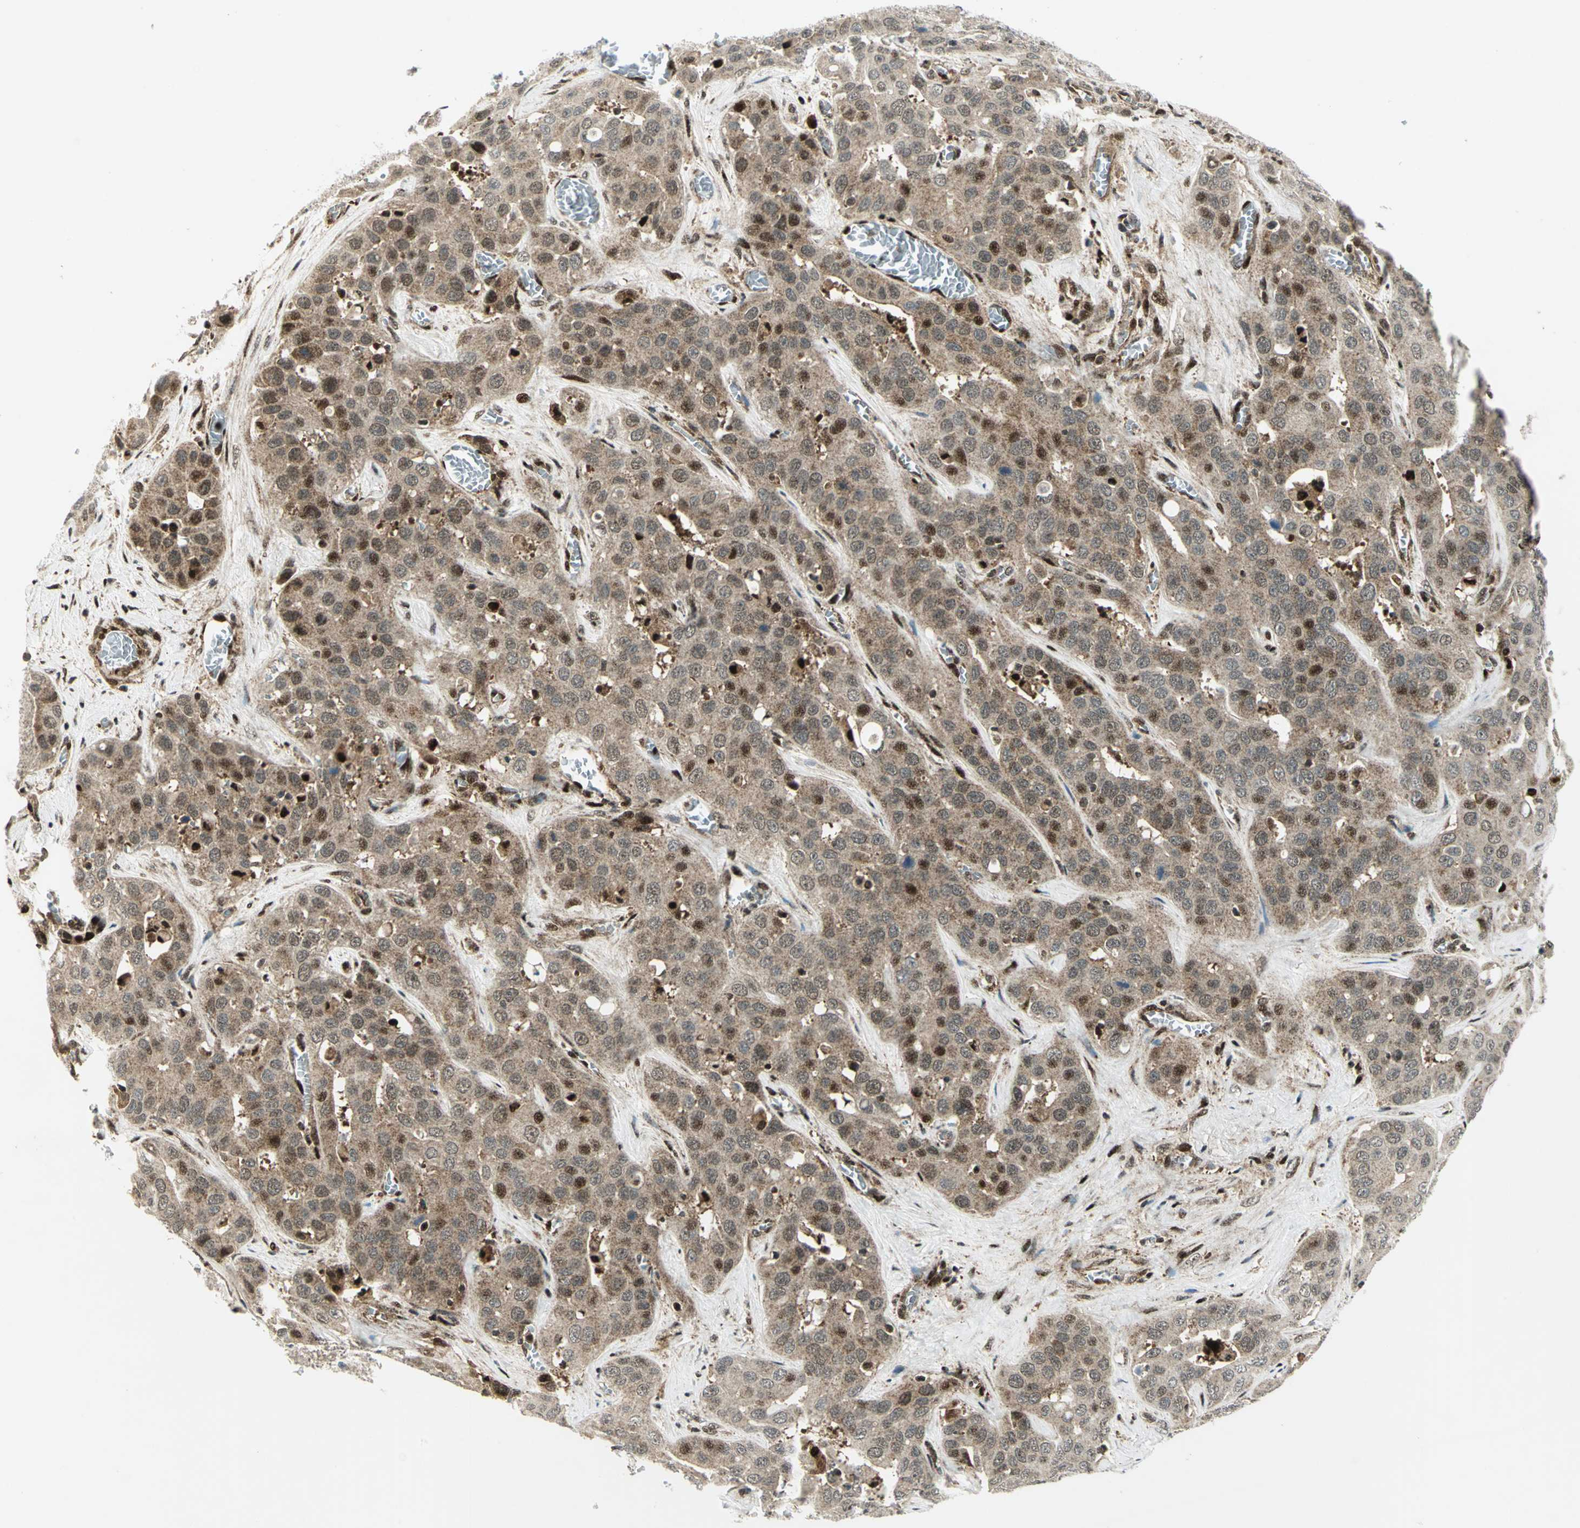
{"staining": {"intensity": "moderate", "quantity": ">75%", "location": "cytoplasmic/membranous,nuclear"}, "tissue": "liver cancer", "cell_type": "Tumor cells", "image_type": "cancer", "snomed": [{"axis": "morphology", "description": "Cholangiocarcinoma"}, {"axis": "topography", "description": "Liver"}], "caption": "Brown immunohistochemical staining in liver cholangiocarcinoma demonstrates moderate cytoplasmic/membranous and nuclear expression in about >75% of tumor cells. (Stains: DAB in brown, nuclei in blue, Microscopy: brightfield microscopy at high magnification).", "gene": "COPS5", "patient": {"sex": "female", "age": 52}}